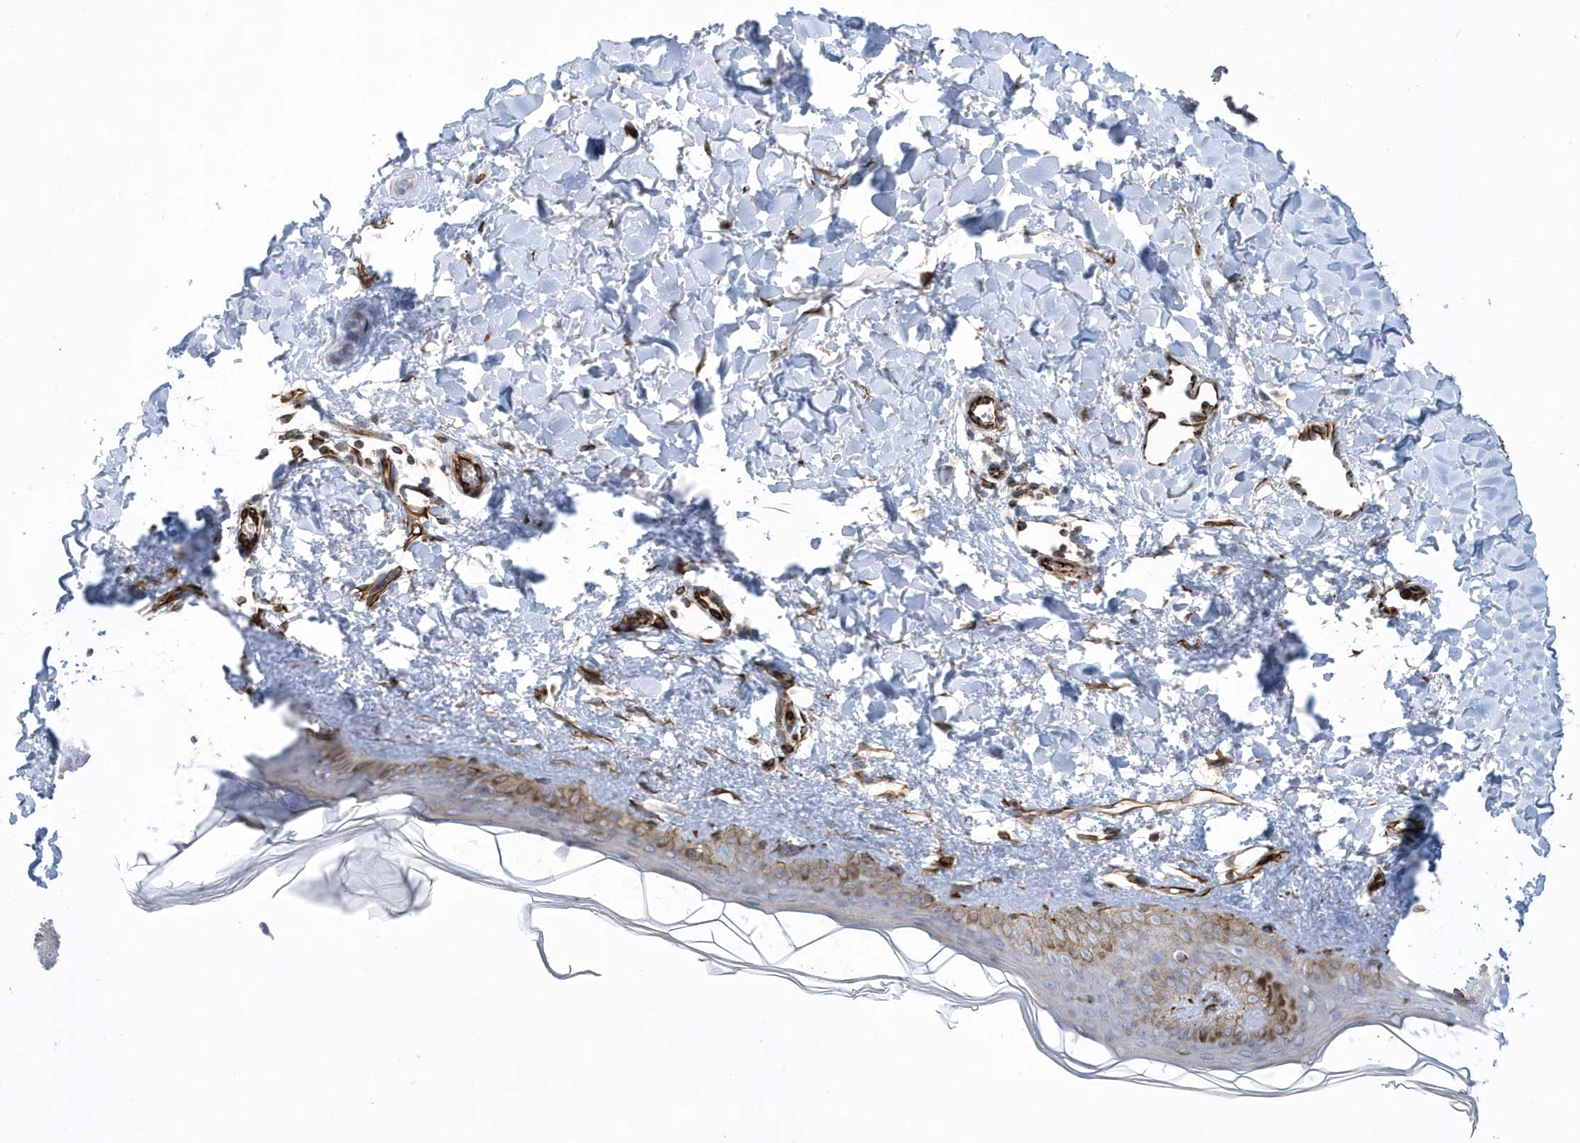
{"staining": {"intensity": "moderate", "quantity": "25%-75%", "location": "cytoplasmic/membranous"}, "tissue": "skin", "cell_type": "Fibroblasts", "image_type": "normal", "snomed": [{"axis": "morphology", "description": "Normal tissue, NOS"}, {"axis": "topography", "description": "Skin"}], "caption": "High-magnification brightfield microscopy of normal skin stained with DAB (3,3'-diaminobenzidine) (brown) and counterstained with hematoxylin (blue). fibroblasts exhibit moderate cytoplasmic/membranous positivity is identified in about25%-75% of cells. (DAB (3,3'-diaminobenzidine) IHC with brightfield microscopy, high magnification).", "gene": "RAB17", "patient": {"sex": "female", "age": 58}}